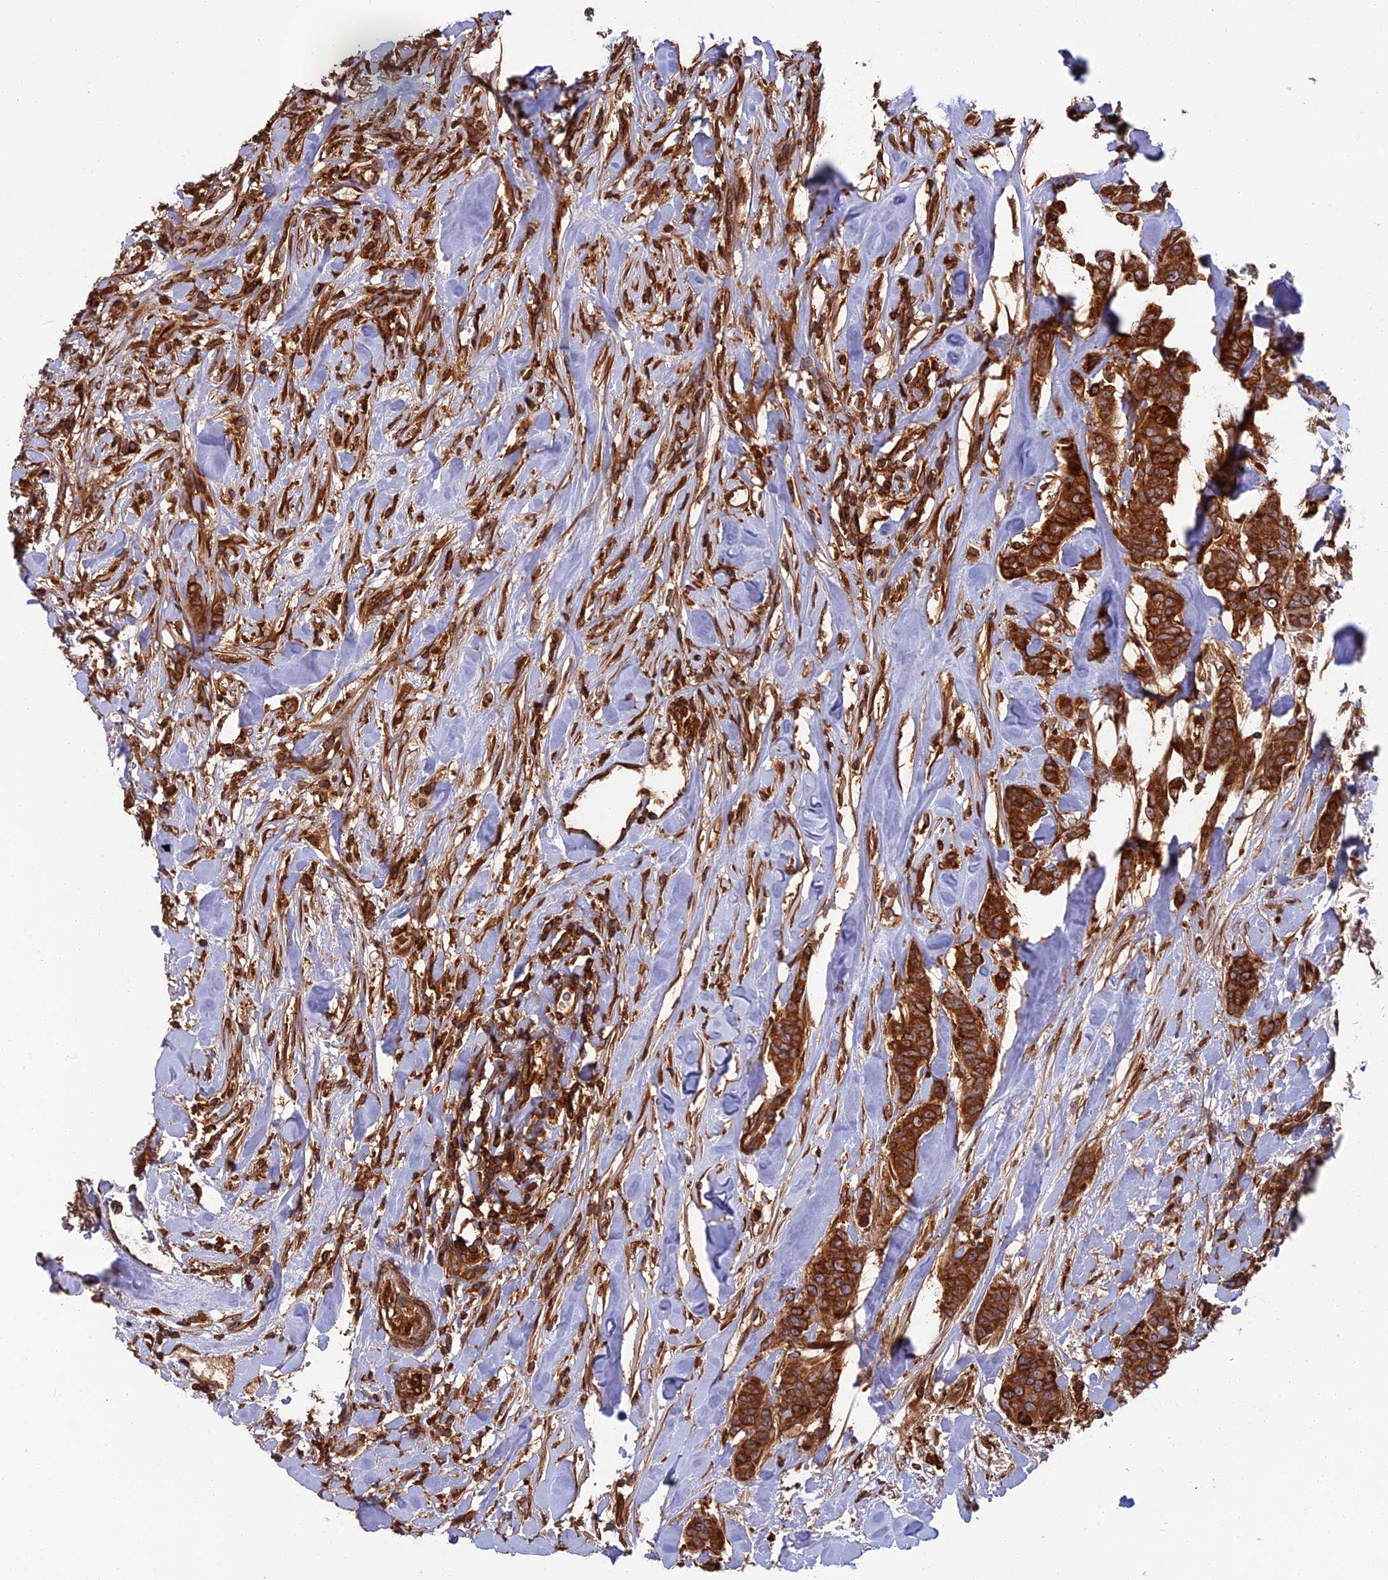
{"staining": {"intensity": "strong", "quantity": ">75%", "location": "cytoplasmic/membranous"}, "tissue": "breast cancer", "cell_type": "Tumor cells", "image_type": "cancer", "snomed": [{"axis": "morphology", "description": "Duct carcinoma"}, {"axis": "topography", "description": "Breast"}], "caption": "Protein expression analysis of human breast cancer (invasive ductal carcinoma) reveals strong cytoplasmic/membranous positivity in about >75% of tumor cells.", "gene": "WDR1", "patient": {"sex": "female", "age": 40}}